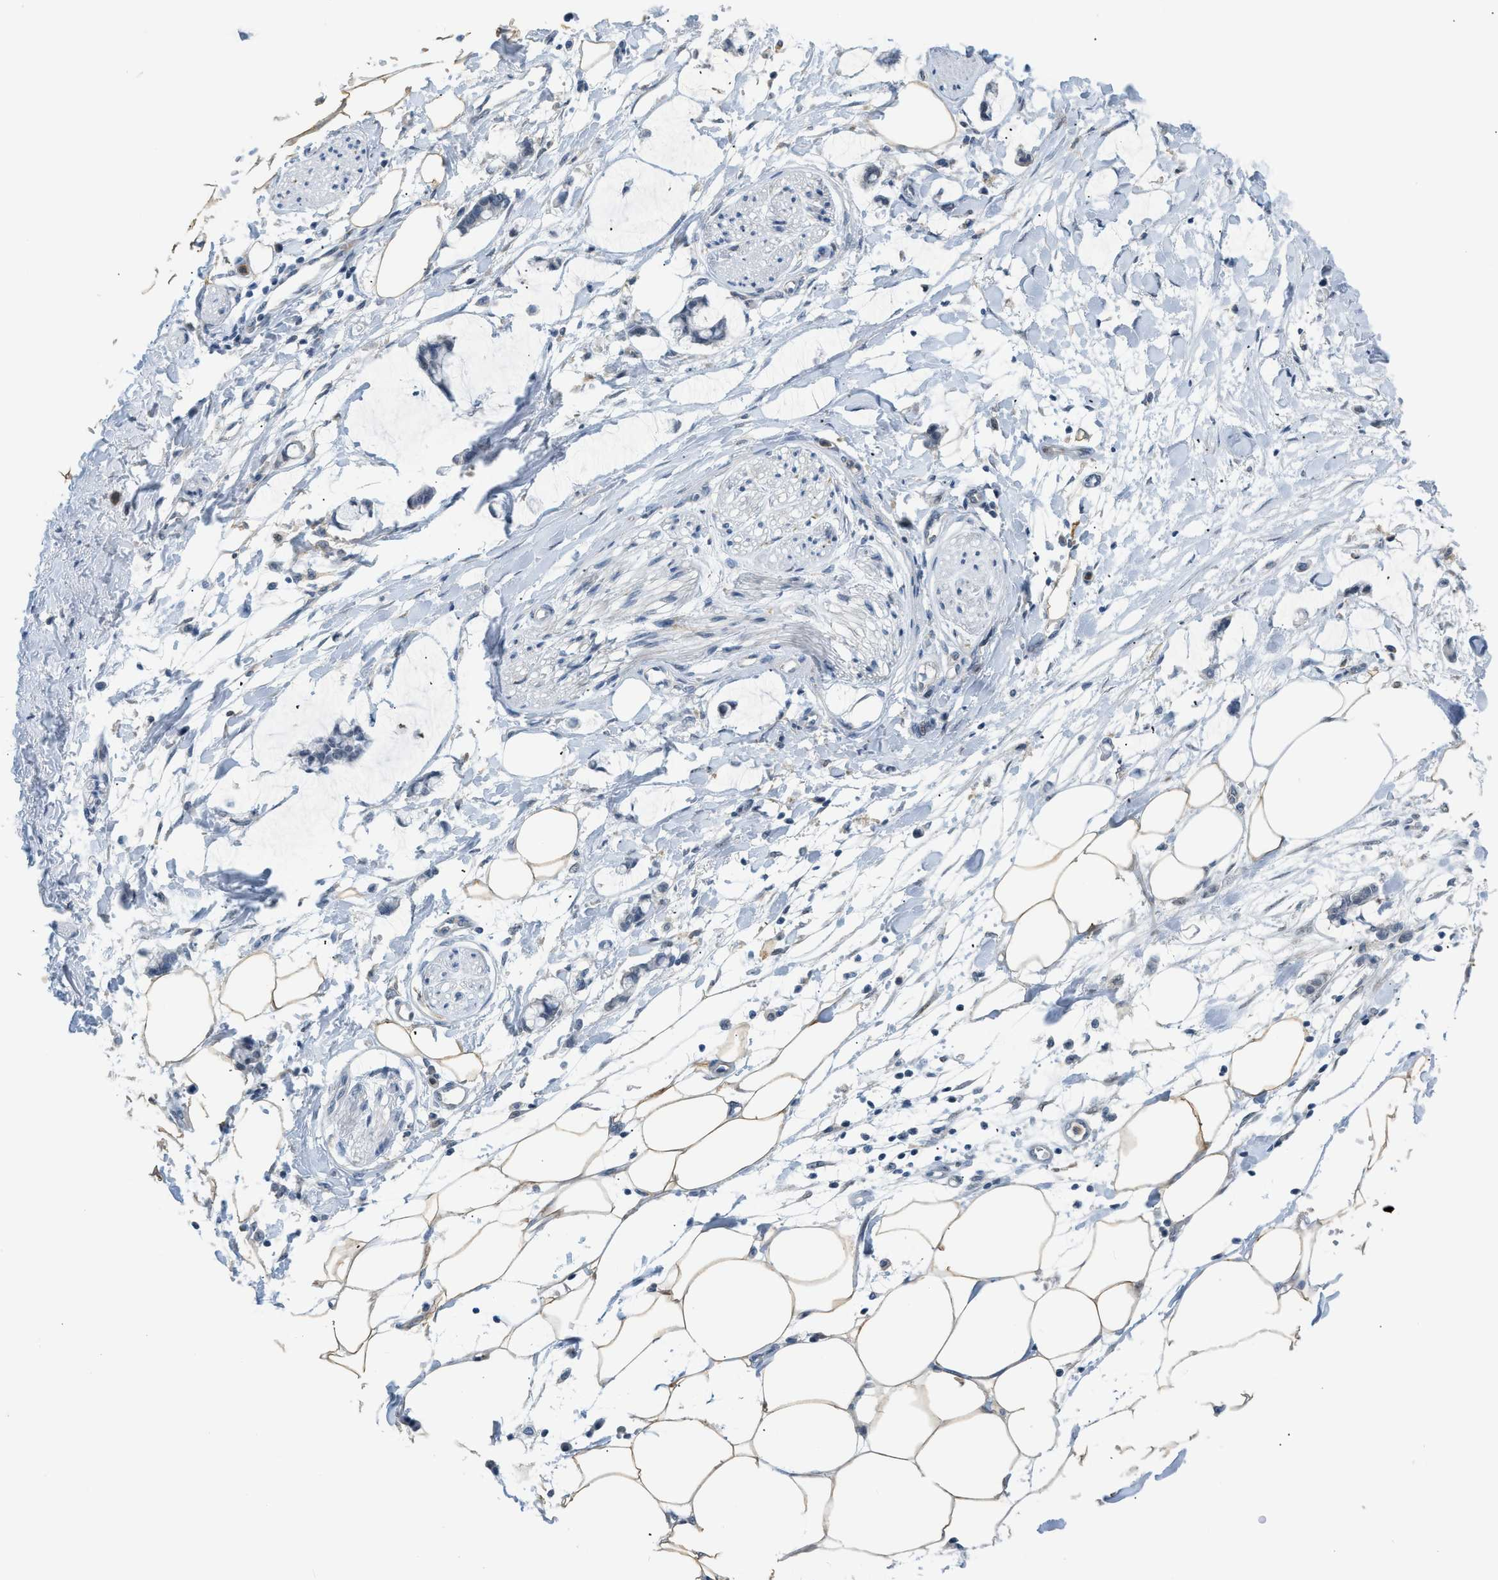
{"staining": {"intensity": "weak", "quantity": "25%-75%", "location": "cytoplasmic/membranous"}, "tissue": "adipose tissue", "cell_type": "Adipocytes", "image_type": "normal", "snomed": [{"axis": "morphology", "description": "Normal tissue, NOS"}, {"axis": "morphology", "description": "Adenocarcinoma, NOS"}, {"axis": "topography", "description": "Colon"}, {"axis": "topography", "description": "Peripheral nerve tissue"}], "caption": "An image showing weak cytoplasmic/membranous positivity in approximately 25%-75% of adipocytes in normal adipose tissue, as visualized by brown immunohistochemical staining.", "gene": "ZNF408", "patient": {"sex": "male", "age": 14}}